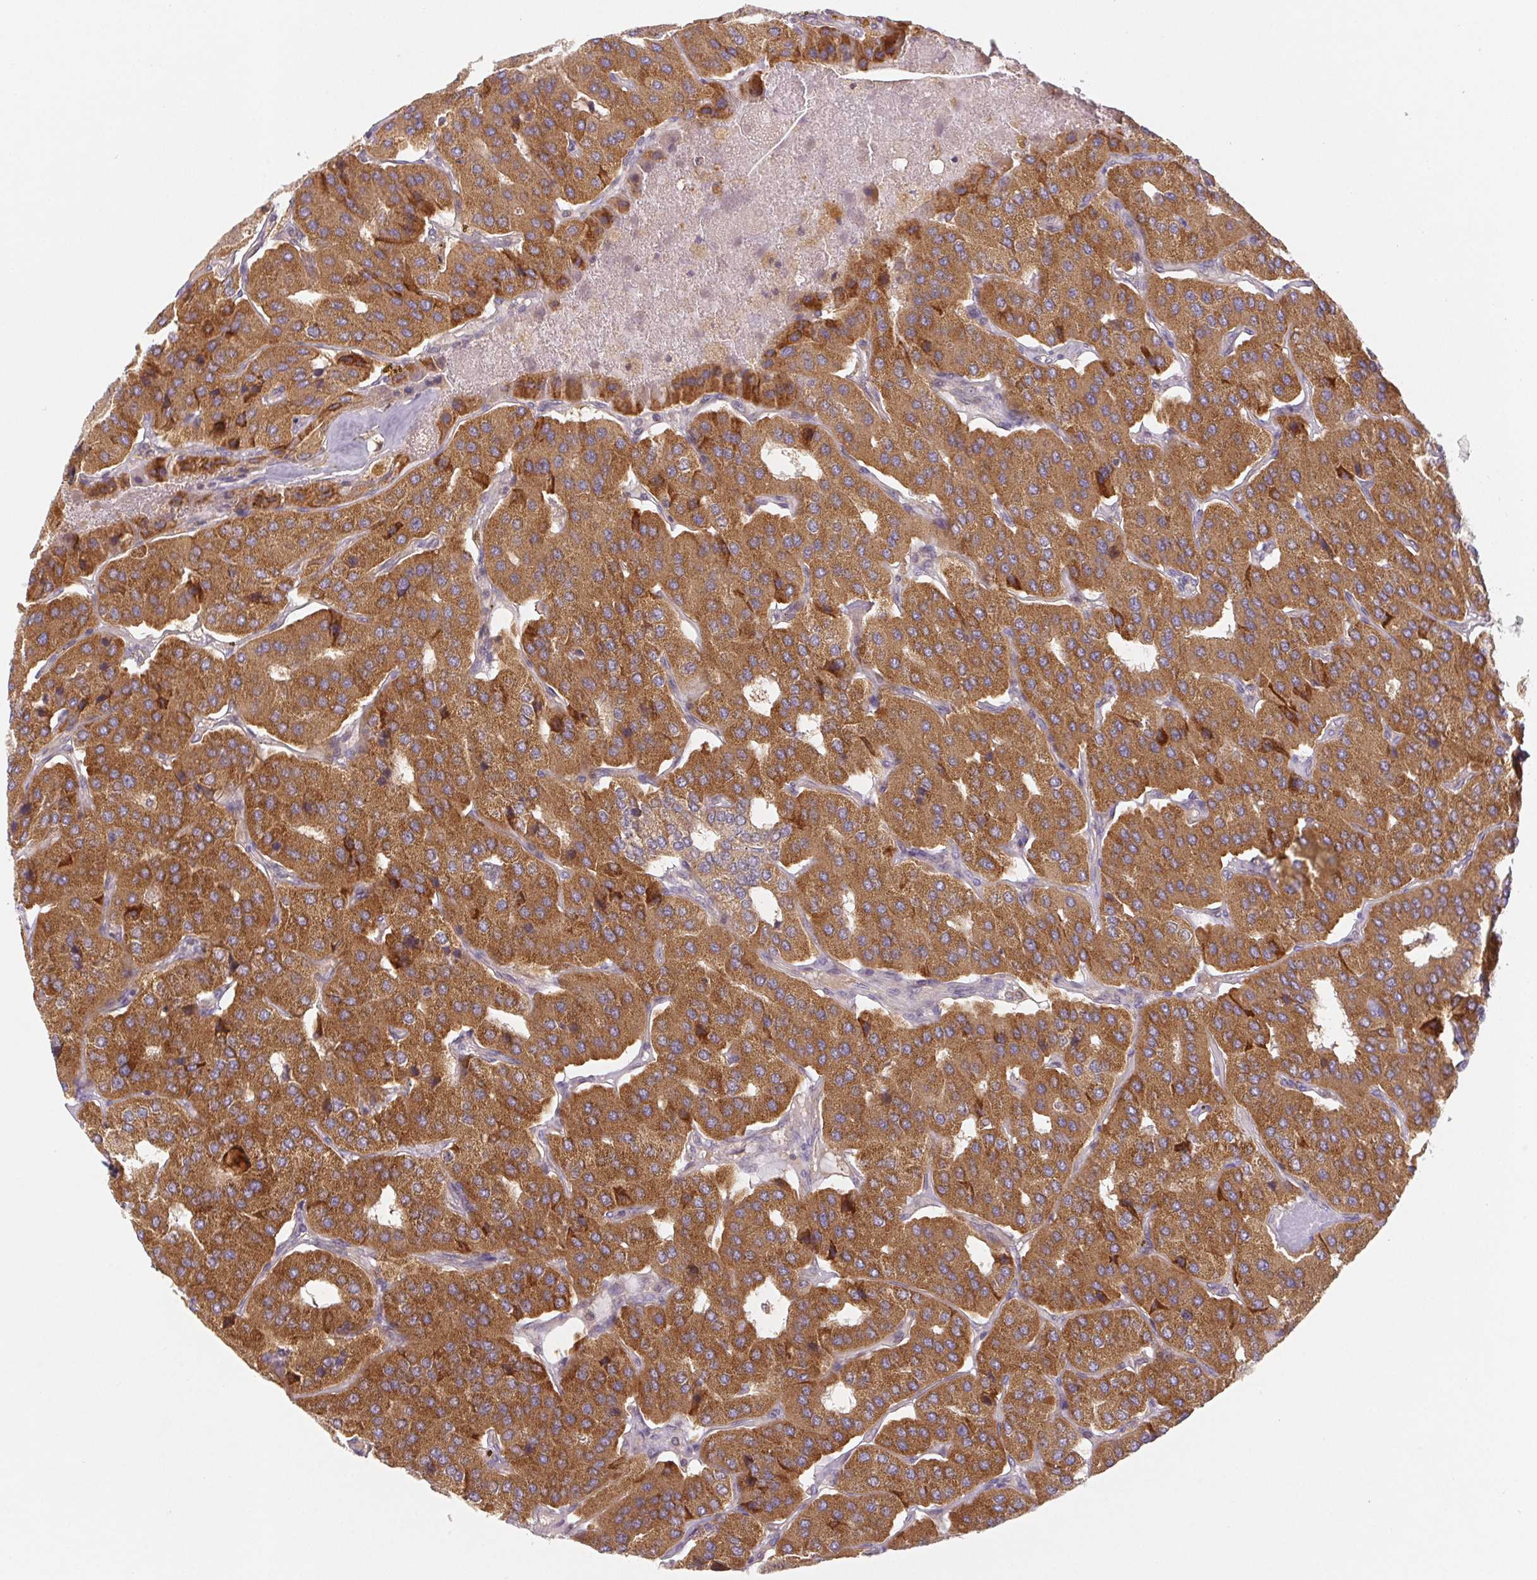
{"staining": {"intensity": "moderate", "quantity": ">75%", "location": "cytoplasmic/membranous"}, "tissue": "parathyroid gland", "cell_type": "Glandular cells", "image_type": "normal", "snomed": [{"axis": "morphology", "description": "Normal tissue, NOS"}, {"axis": "morphology", "description": "Adenoma, NOS"}, {"axis": "topography", "description": "Parathyroid gland"}], "caption": "A micrograph of parathyroid gland stained for a protein demonstrates moderate cytoplasmic/membranous brown staining in glandular cells.", "gene": "MTHFD1L", "patient": {"sex": "female", "age": 86}}